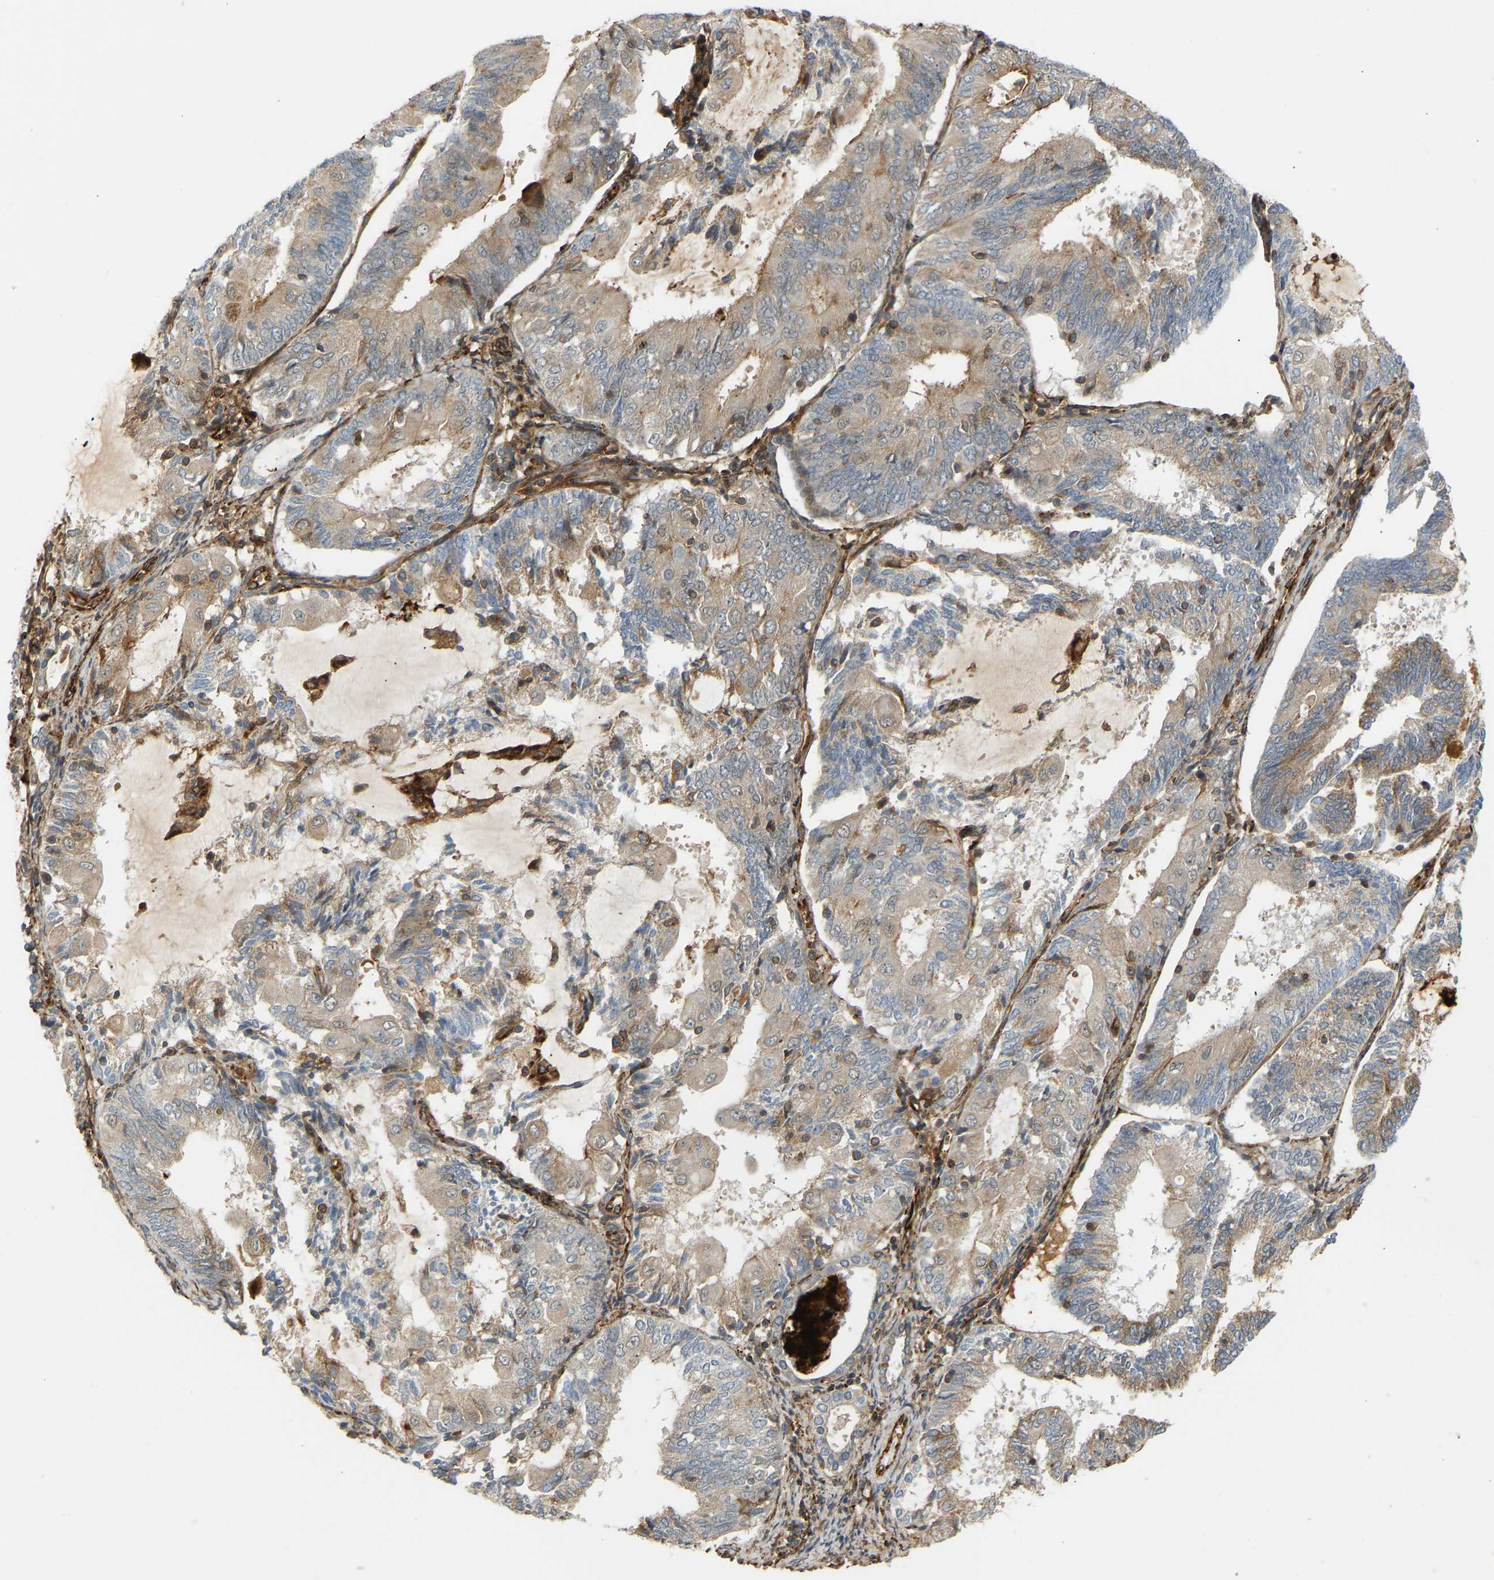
{"staining": {"intensity": "weak", "quantity": ">75%", "location": "cytoplasmic/membranous"}, "tissue": "endometrial cancer", "cell_type": "Tumor cells", "image_type": "cancer", "snomed": [{"axis": "morphology", "description": "Adenocarcinoma, NOS"}, {"axis": "topography", "description": "Endometrium"}], "caption": "IHC histopathology image of endometrial cancer (adenocarcinoma) stained for a protein (brown), which displays low levels of weak cytoplasmic/membranous positivity in about >75% of tumor cells.", "gene": "PLCG2", "patient": {"sex": "female", "age": 81}}